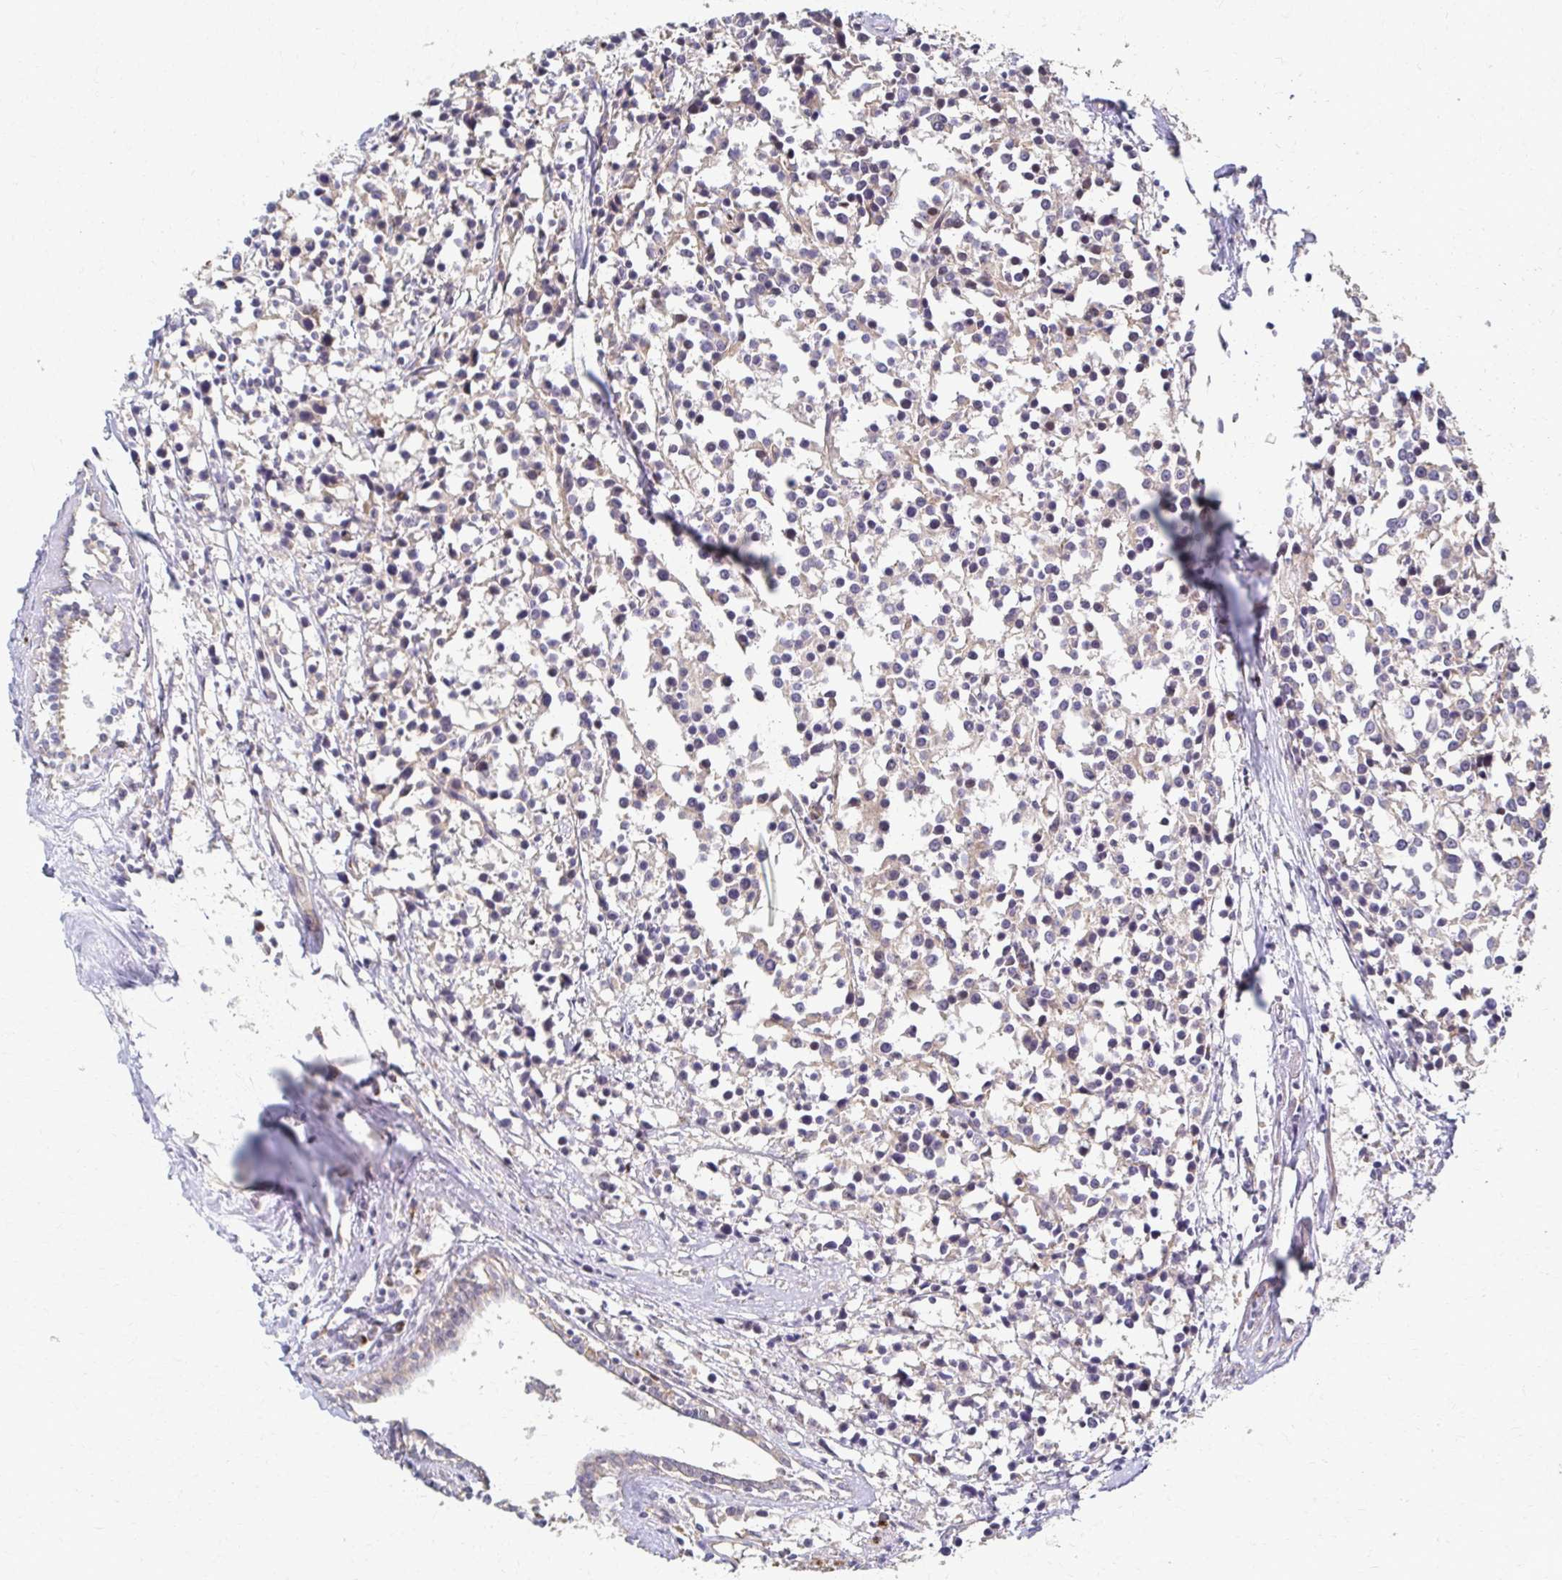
{"staining": {"intensity": "weak", "quantity": "25%-75%", "location": "cytoplasmic/membranous"}, "tissue": "breast cancer", "cell_type": "Tumor cells", "image_type": "cancer", "snomed": [{"axis": "morphology", "description": "Duct carcinoma"}, {"axis": "topography", "description": "Breast"}], "caption": "DAB (3,3'-diaminobenzidine) immunohistochemical staining of infiltrating ductal carcinoma (breast) shows weak cytoplasmic/membranous protein positivity in approximately 25%-75% of tumor cells.", "gene": "SKA2", "patient": {"sex": "female", "age": 80}}